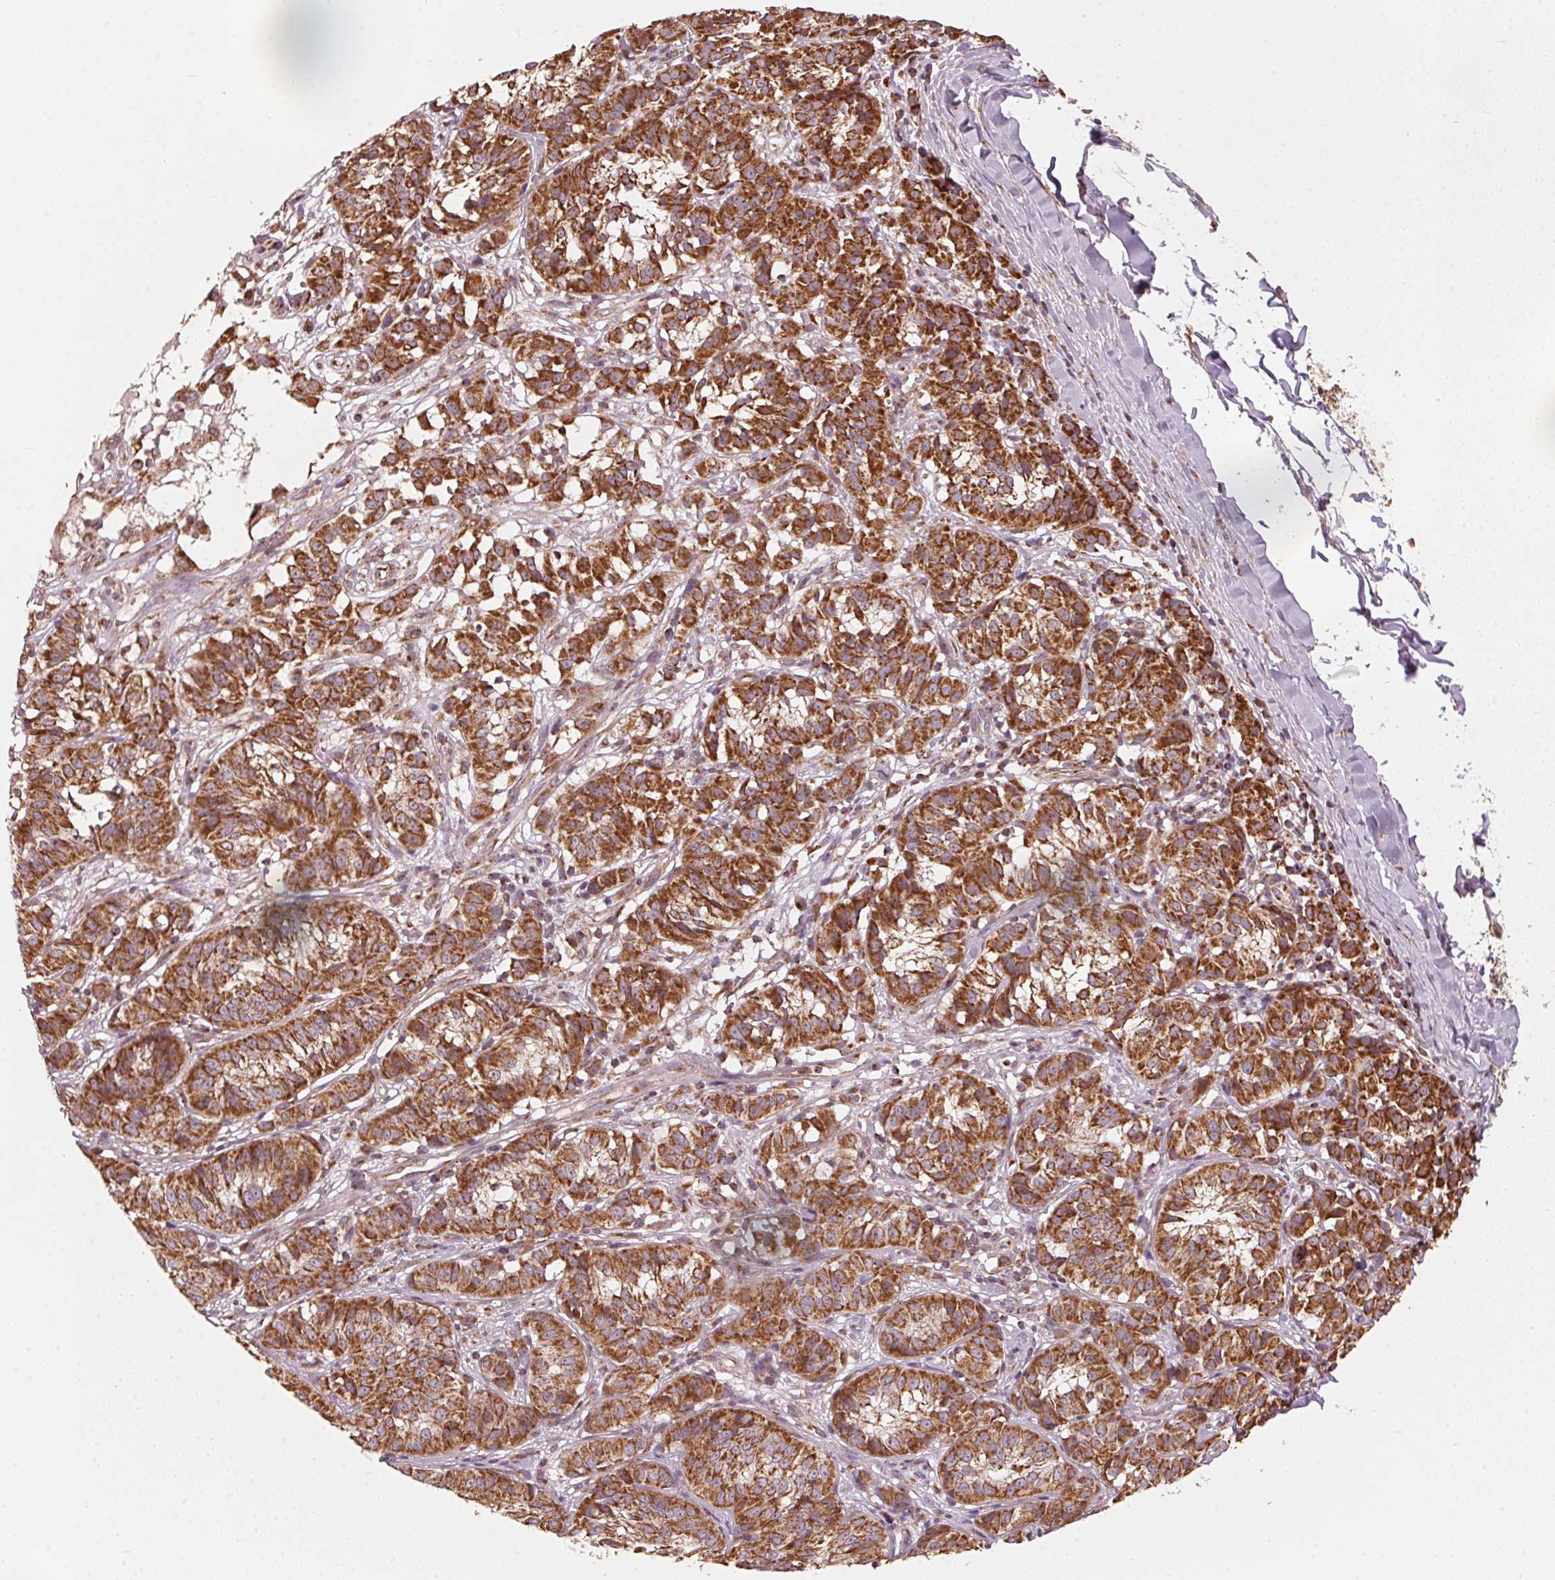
{"staining": {"intensity": "strong", "quantity": ">75%", "location": "cytoplasmic/membranous"}, "tissue": "melanoma", "cell_type": "Tumor cells", "image_type": "cancer", "snomed": [{"axis": "morphology", "description": "Malignant melanoma, NOS"}, {"axis": "topography", "description": "Skin"}], "caption": "Brown immunohistochemical staining in human melanoma reveals strong cytoplasmic/membranous expression in approximately >75% of tumor cells. (Brightfield microscopy of DAB IHC at high magnification).", "gene": "TOMM70", "patient": {"sex": "female", "age": 72}}